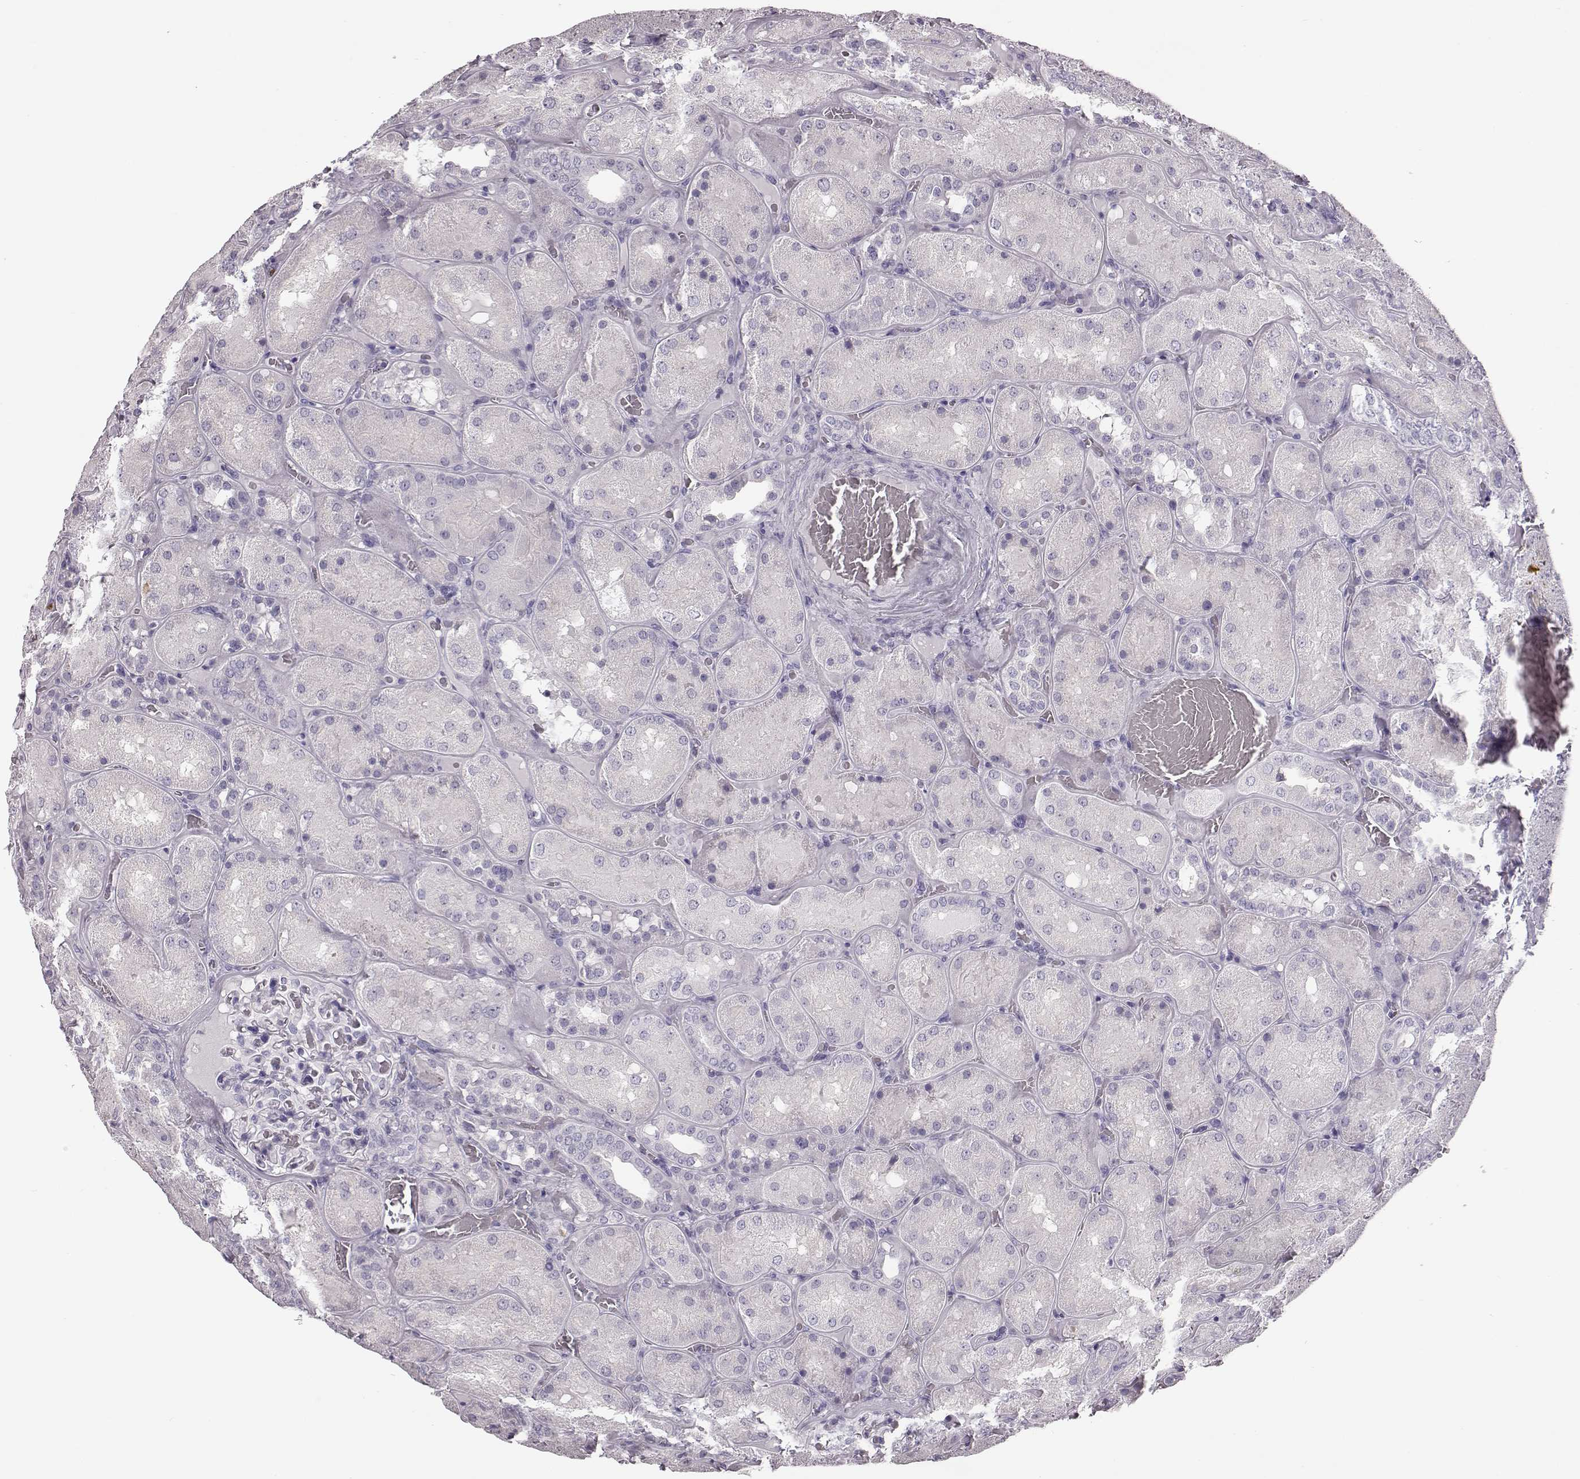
{"staining": {"intensity": "negative", "quantity": "none", "location": "none"}, "tissue": "kidney", "cell_type": "Cells in glomeruli", "image_type": "normal", "snomed": [{"axis": "morphology", "description": "Normal tissue, NOS"}, {"axis": "topography", "description": "Kidney"}], "caption": "Cells in glomeruli are negative for brown protein staining in unremarkable kidney. (Stains: DAB IHC with hematoxylin counter stain, Microscopy: brightfield microscopy at high magnification).", "gene": "NPTXR", "patient": {"sex": "male", "age": 73}}